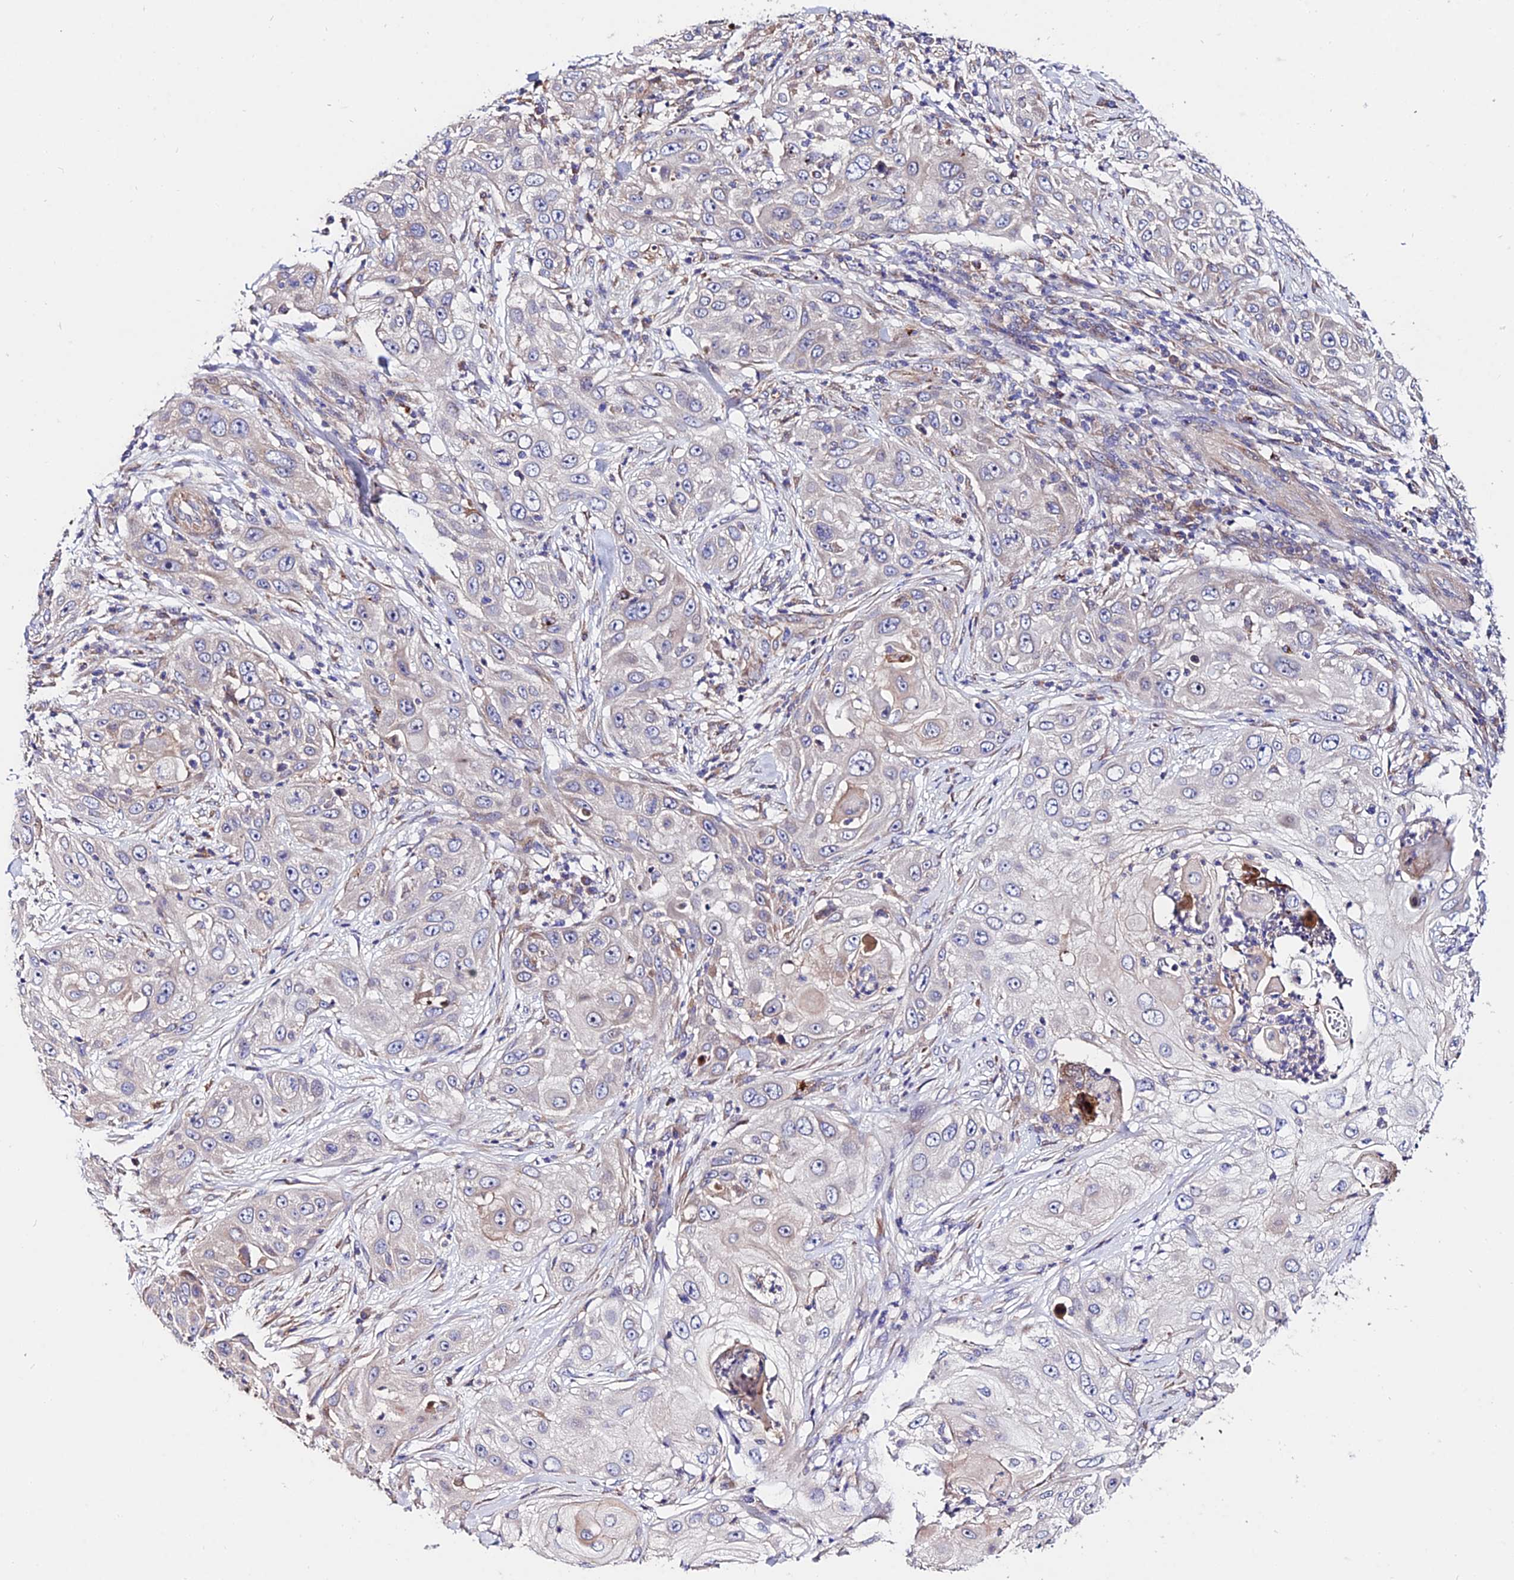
{"staining": {"intensity": "weak", "quantity": "<25%", "location": "cytoplasmic/membranous"}, "tissue": "skin cancer", "cell_type": "Tumor cells", "image_type": "cancer", "snomed": [{"axis": "morphology", "description": "Squamous cell carcinoma, NOS"}, {"axis": "topography", "description": "Skin"}], "caption": "Tumor cells are negative for brown protein staining in skin squamous cell carcinoma.", "gene": "CDC37L1", "patient": {"sex": "female", "age": 44}}